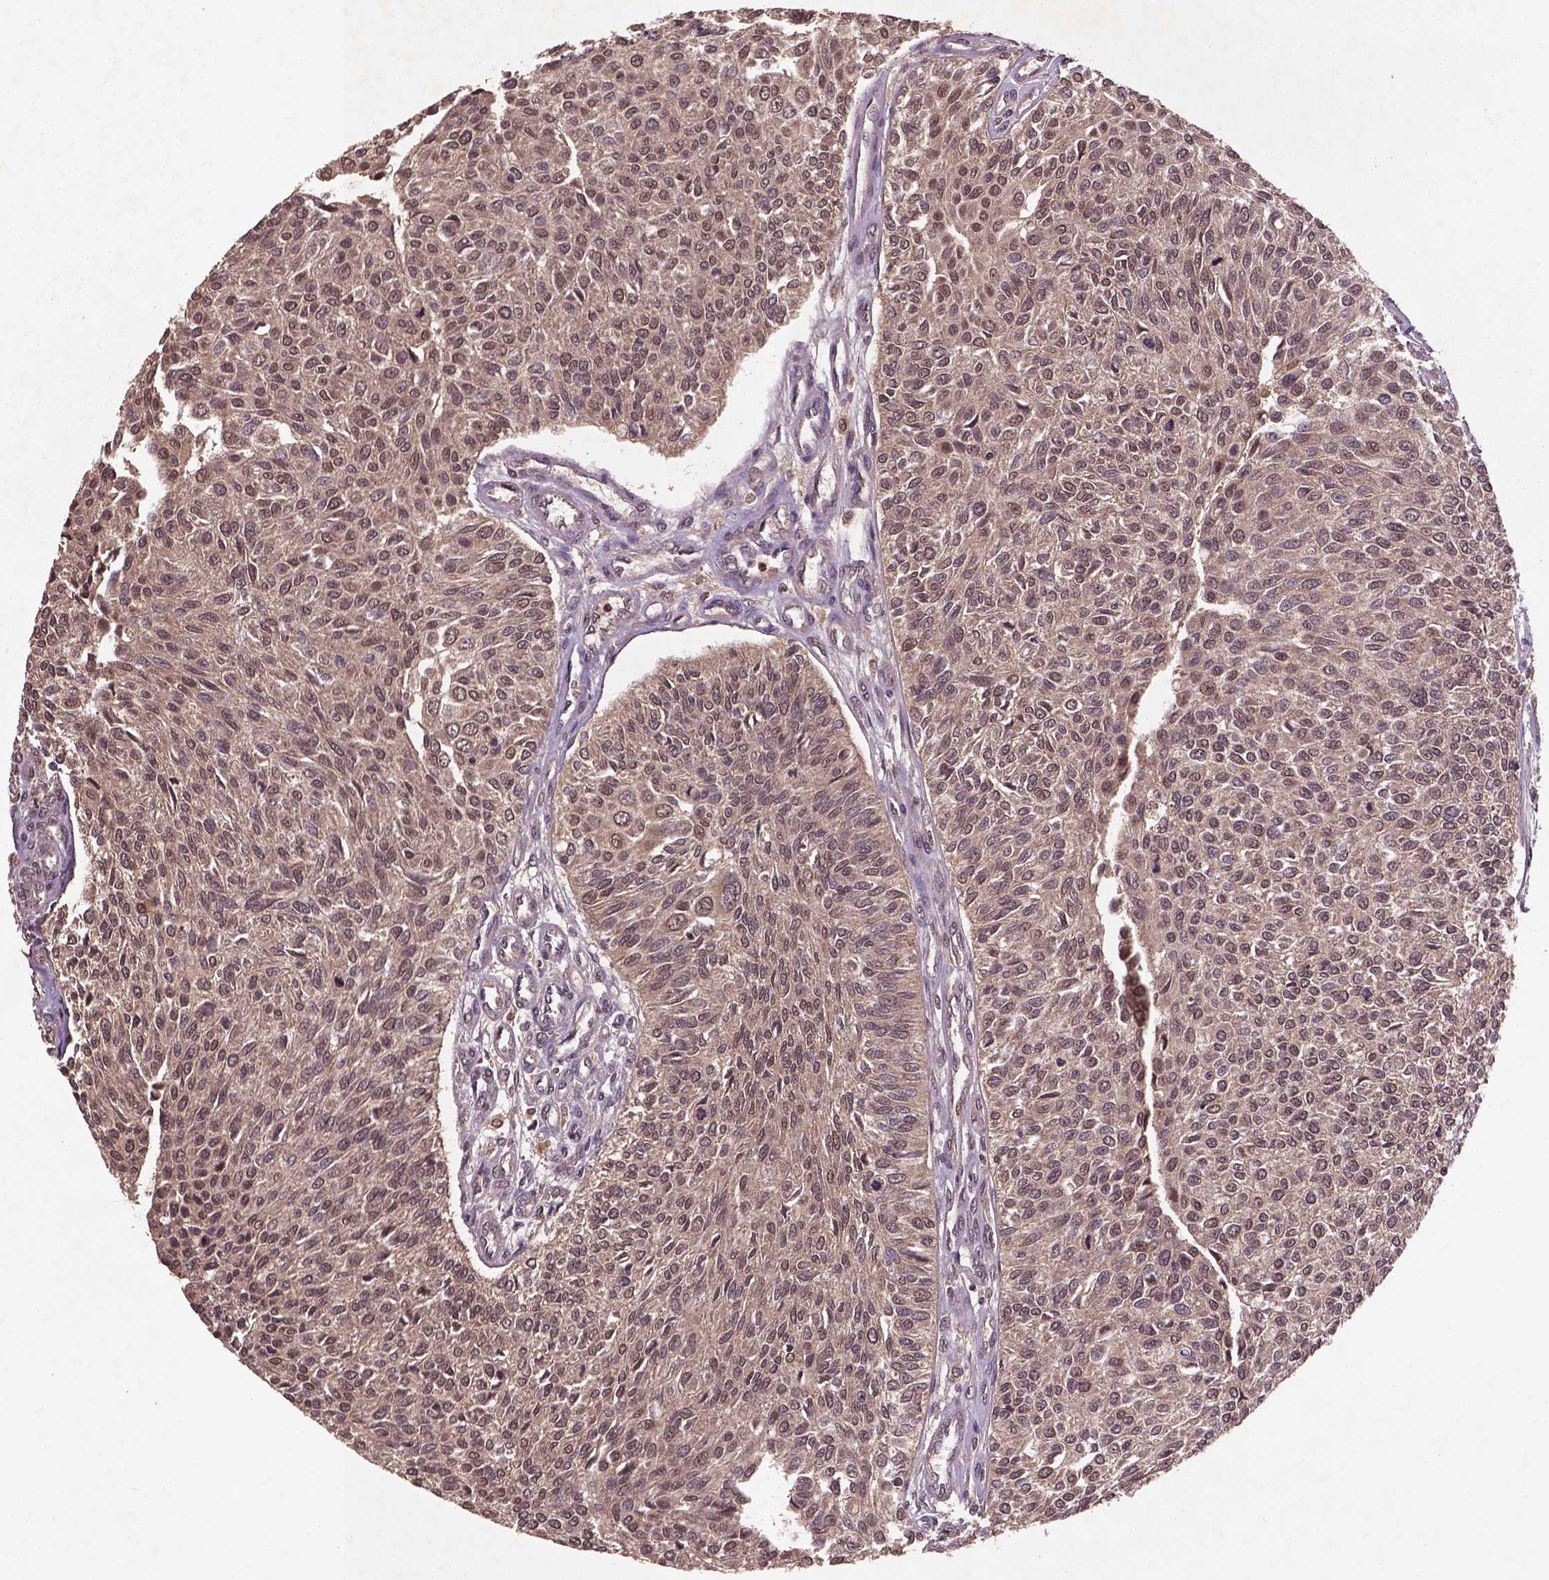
{"staining": {"intensity": "weak", "quantity": ">75%", "location": "nuclear"}, "tissue": "urothelial cancer", "cell_type": "Tumor cells", "image_type": "cancer", "snomed": [{"axis": "morphology", "description": "Urothelial carcinoma, NOS"}, {"axis": "topography", "description": "Urinary bladder"}], "caption": "Protein staining of transitional cell carcinoma tissue exhibits weak nuclear staining in approximately >75% of tumor cells.", "gene": "NIPAL2", "patient": {"sex": "male", "age": 55}}